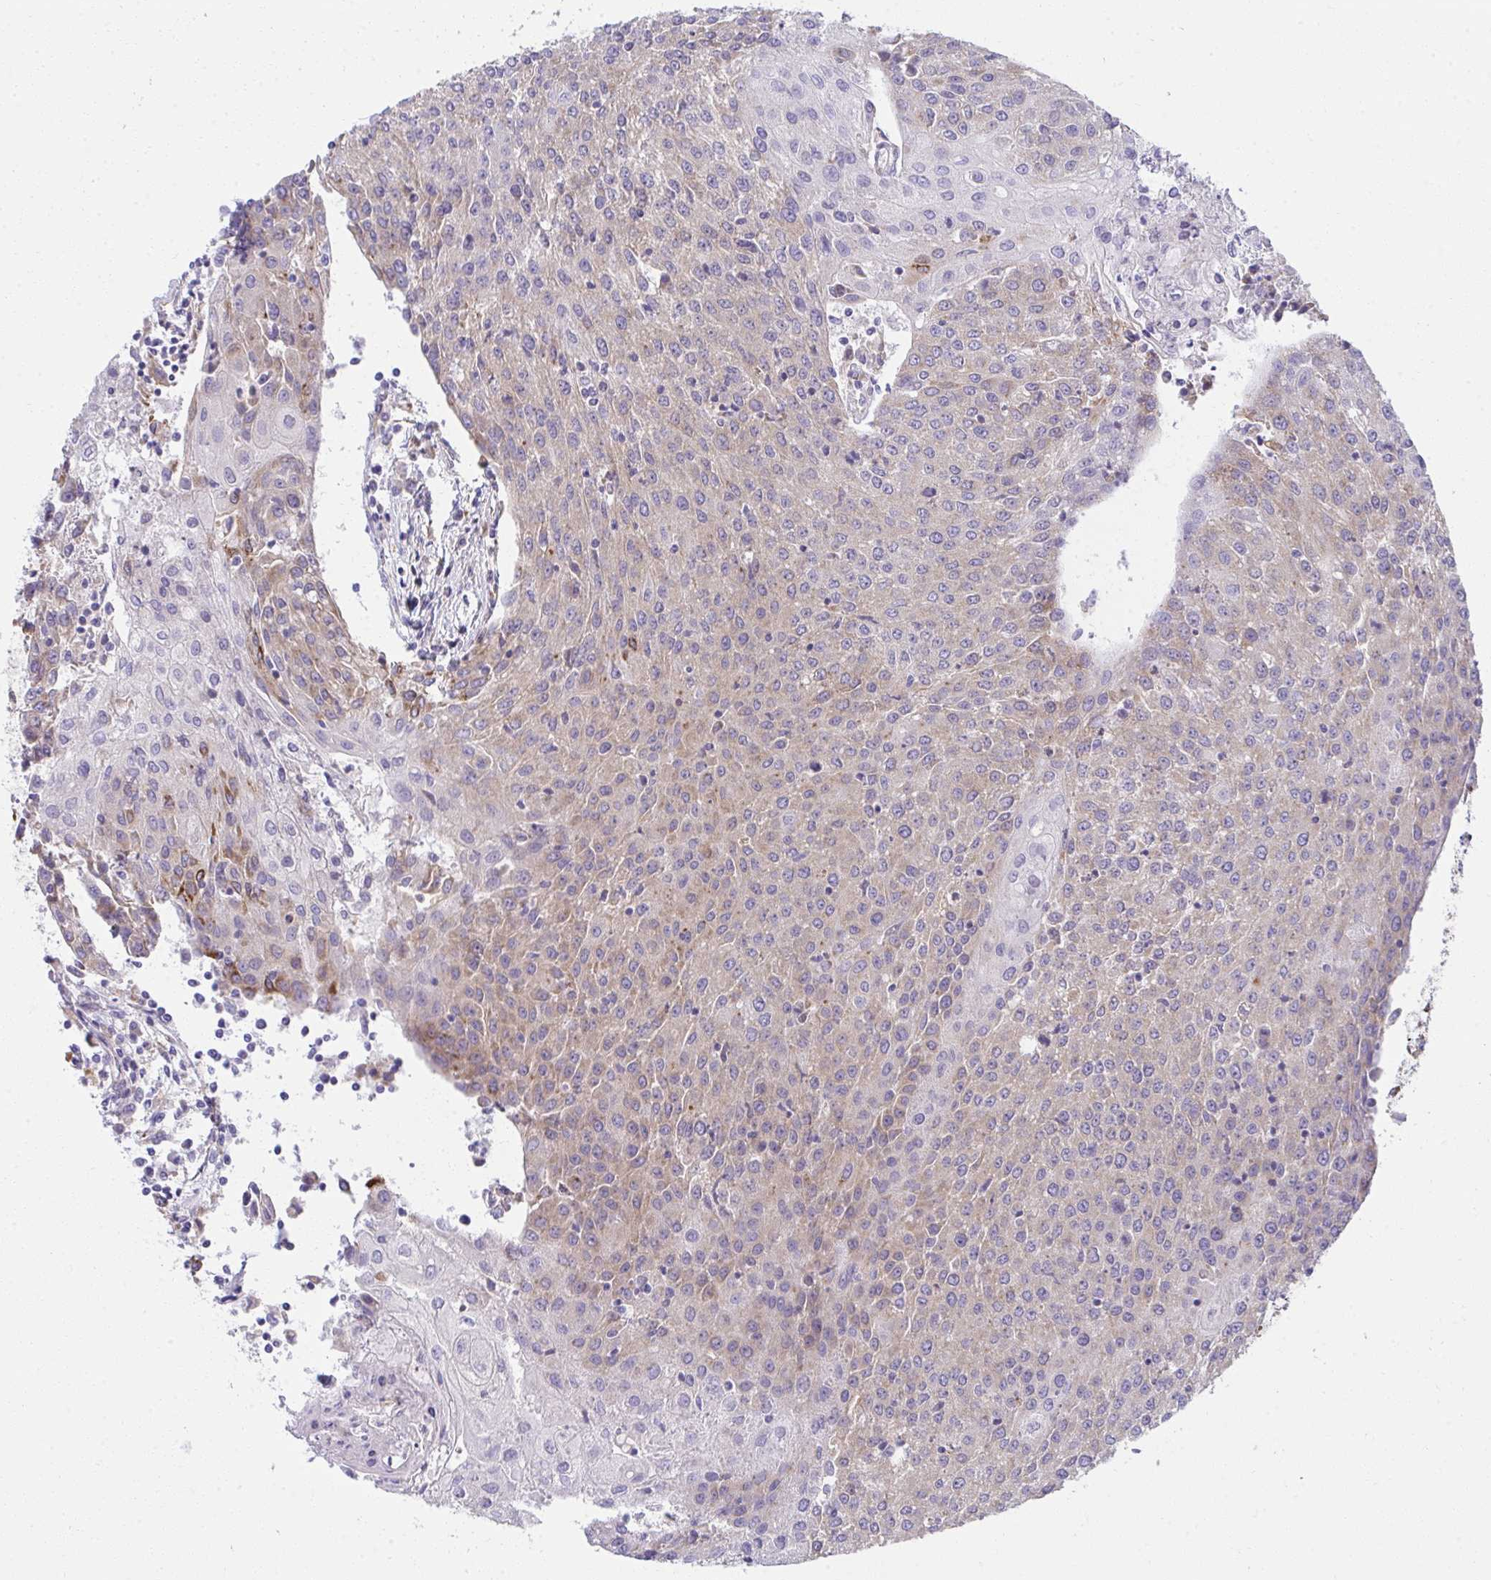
{"staining": {"intensity": "weak", "quantity": "25%-75%", "location": "cytoplasmic/membranous"}, "tissue": "urothelial cancer", "cell_type": "Tumor cells", "image_type": "cancer", "snomed": [{"axis": "morphology", "description": "Urothelial carcinoma, High grade"}, {"axis": "topography", "description": "Urinary bladder"}], "caption": "Approximately 25%-75% of tumor cells in high-grade urothelial carcinoma reveal weak cytoplasmic/membranous protein positivity as visualized by brown immunohistochemical staining.", "gene": "FASLG", "patient": {"sex": "female", "age": 85}}